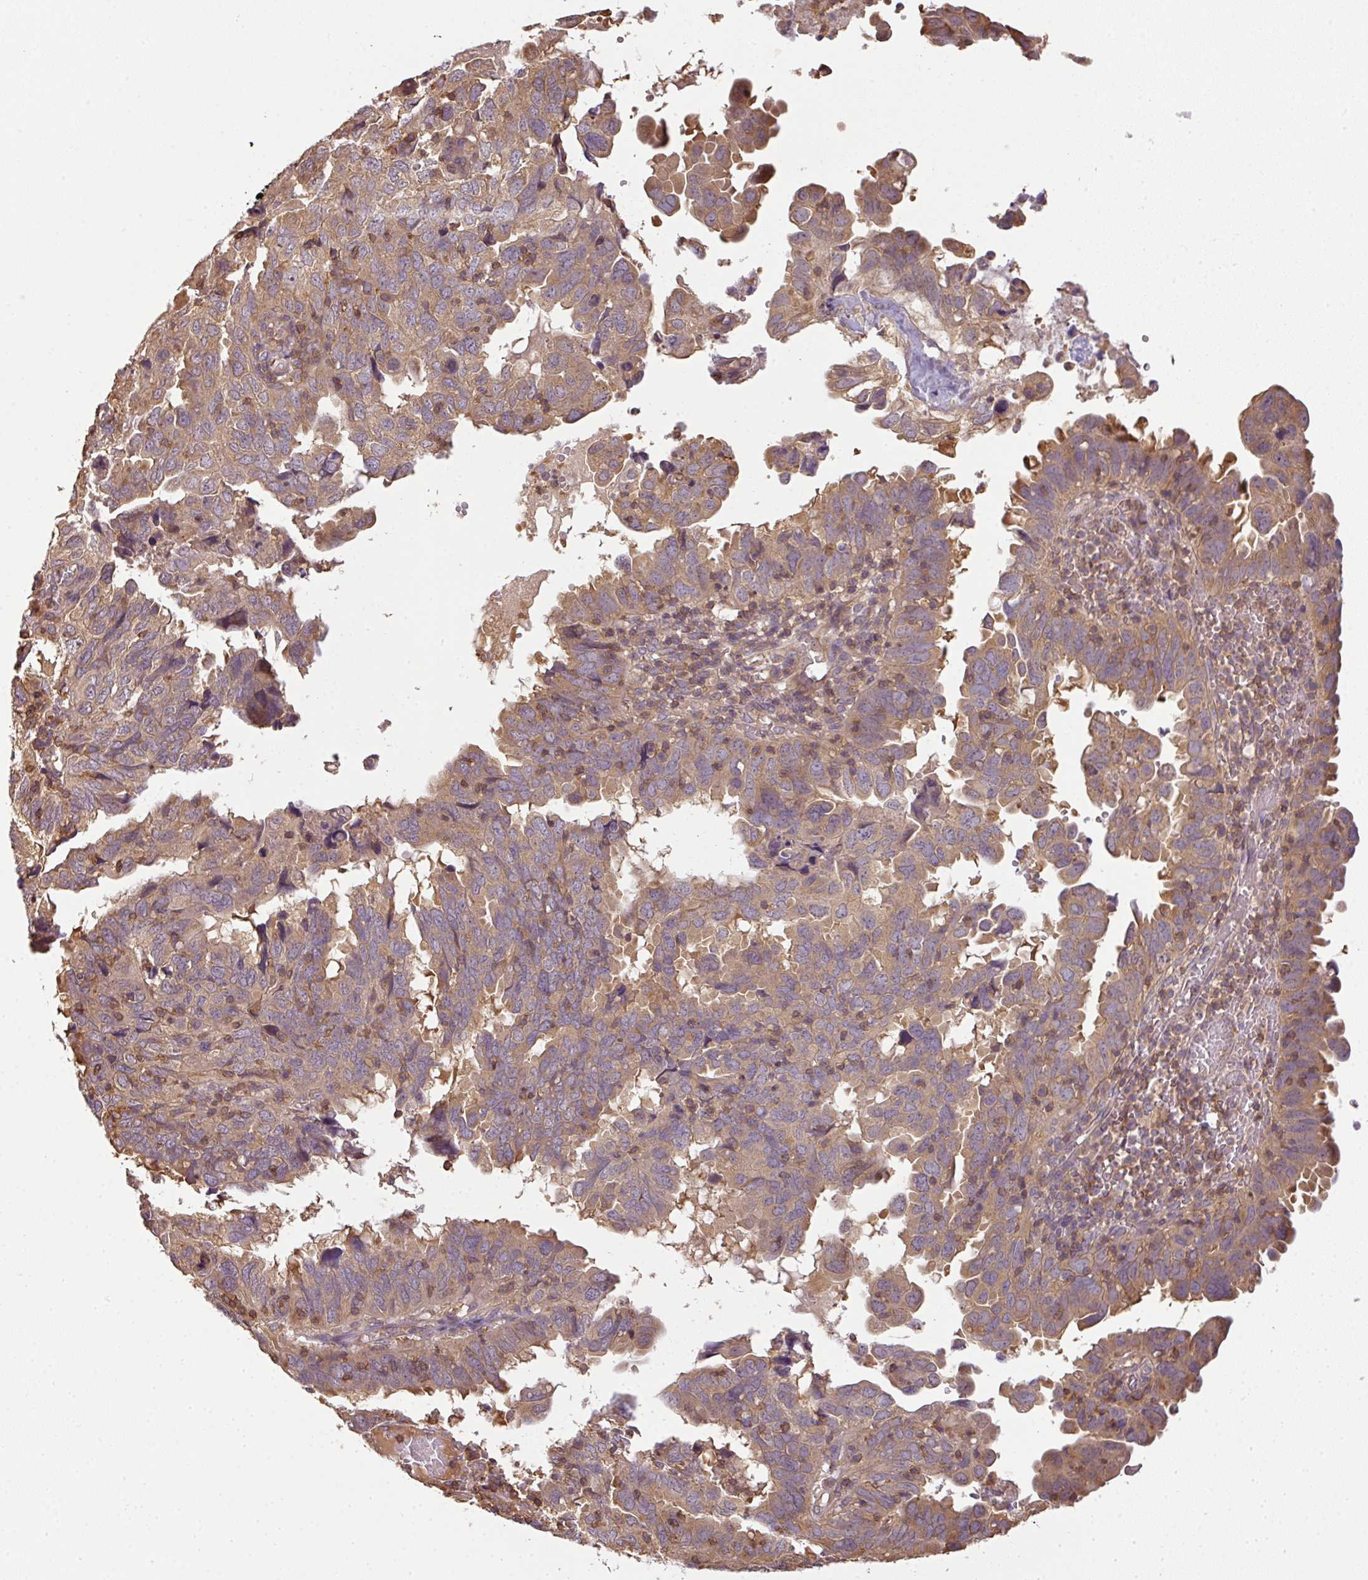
{"staining": {"intensity": "weak", "quantity": "<25%", "location": "cytoplasmic/membranous"}, "tissue": "endometrial cancer", "cell_type": "Tumor cells", "image_type": "cancer", "snomed": [{"axis": "morphology", "description": "Adenocarcinoma, NOS"}, {"axis": "topography", "description": "Uterus"}], "caption": "Tumor cells are negative for brown protein staining in endometrial cancer (adenocarcinoma).", "gene": "TCL1B", "patient": {"sex": "female", "age": 77}}